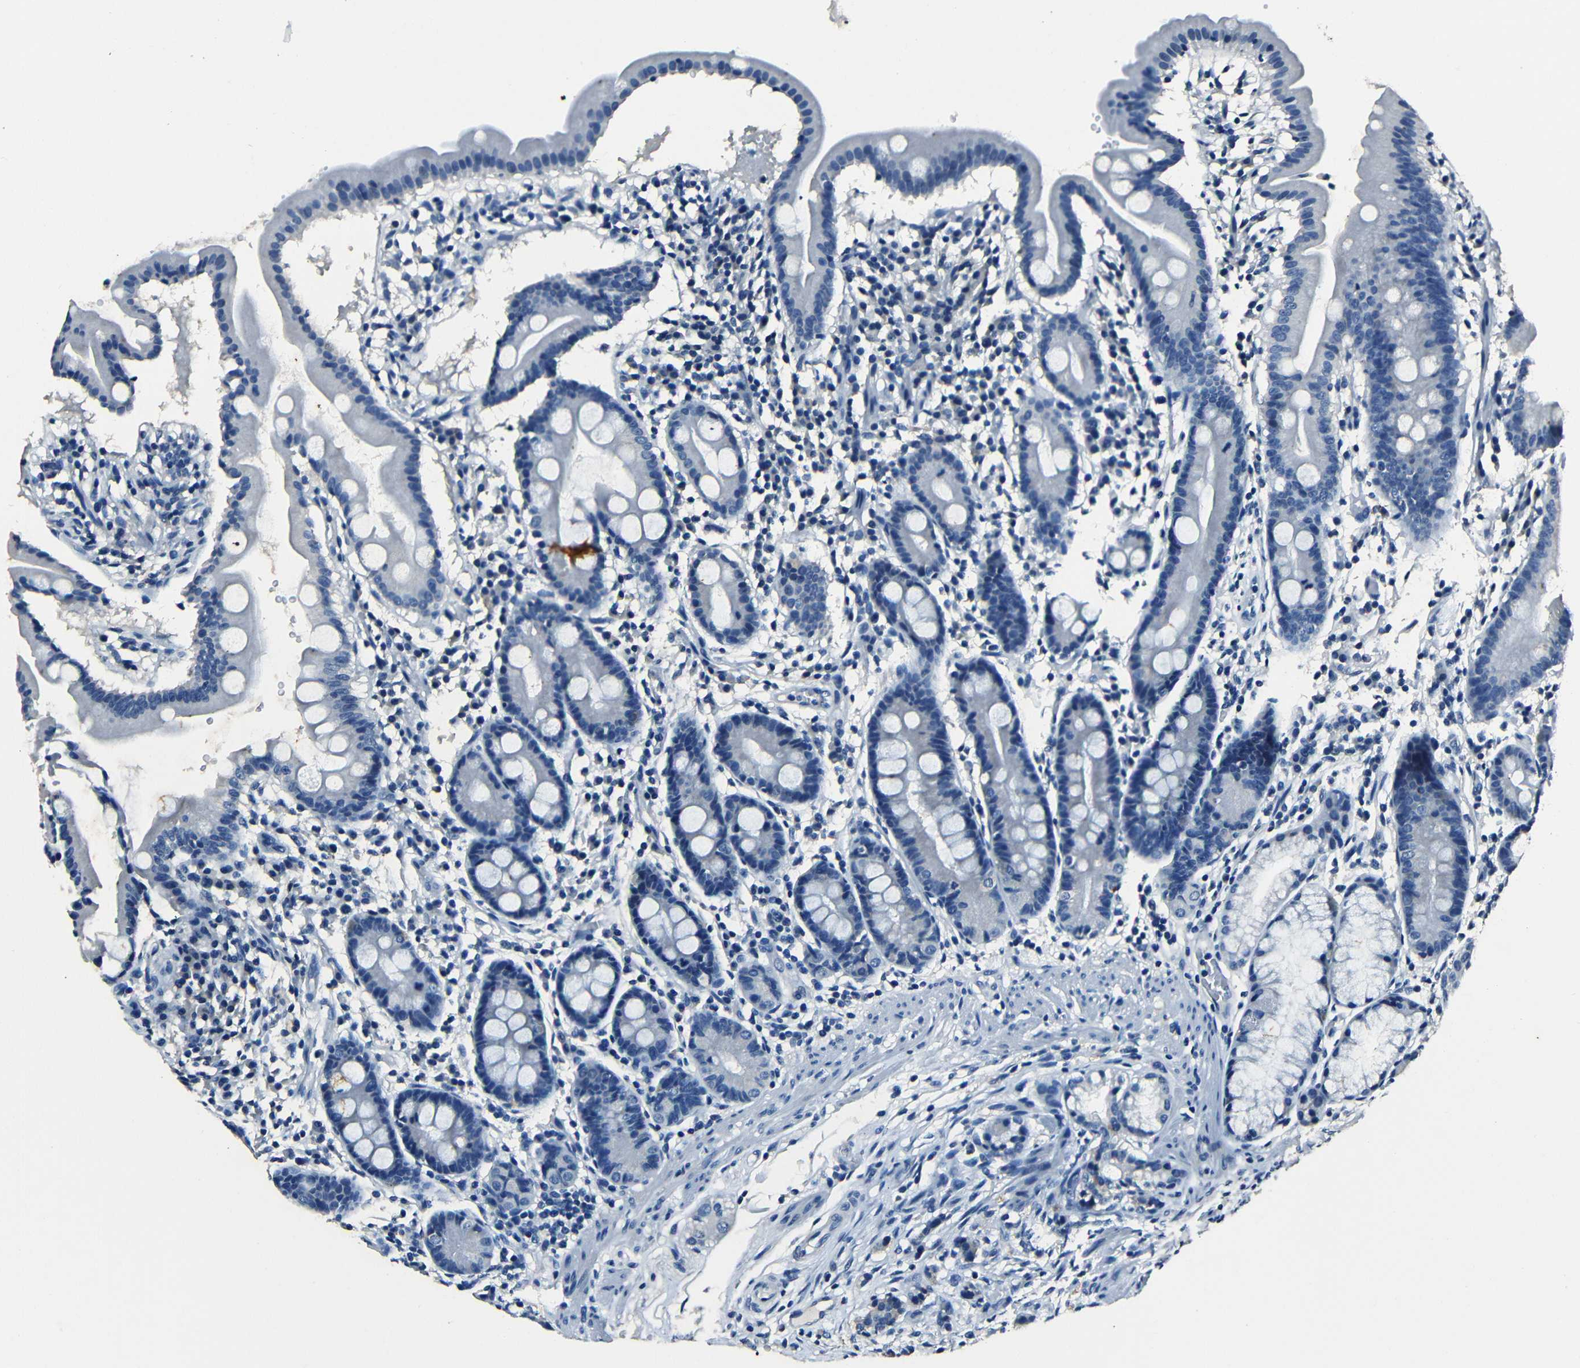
{"staining": {"intensity": "negative", "quantity": "none", "location": "none"}, "tissue": "duodenum", "cell_type": "Glandular cells", "image_type": "normal", "snomed": [{"axis": "morphology", "description": "Normal tissue, NOS"}, {"axis": "topography", "description": "Duodenum"}], "caption": "A histopathology image of duodenum stained for a protein reveals no brown staining in glandular cells.", "gene": "NCMAP", "patient": {"sex": "male", "age": 50}}